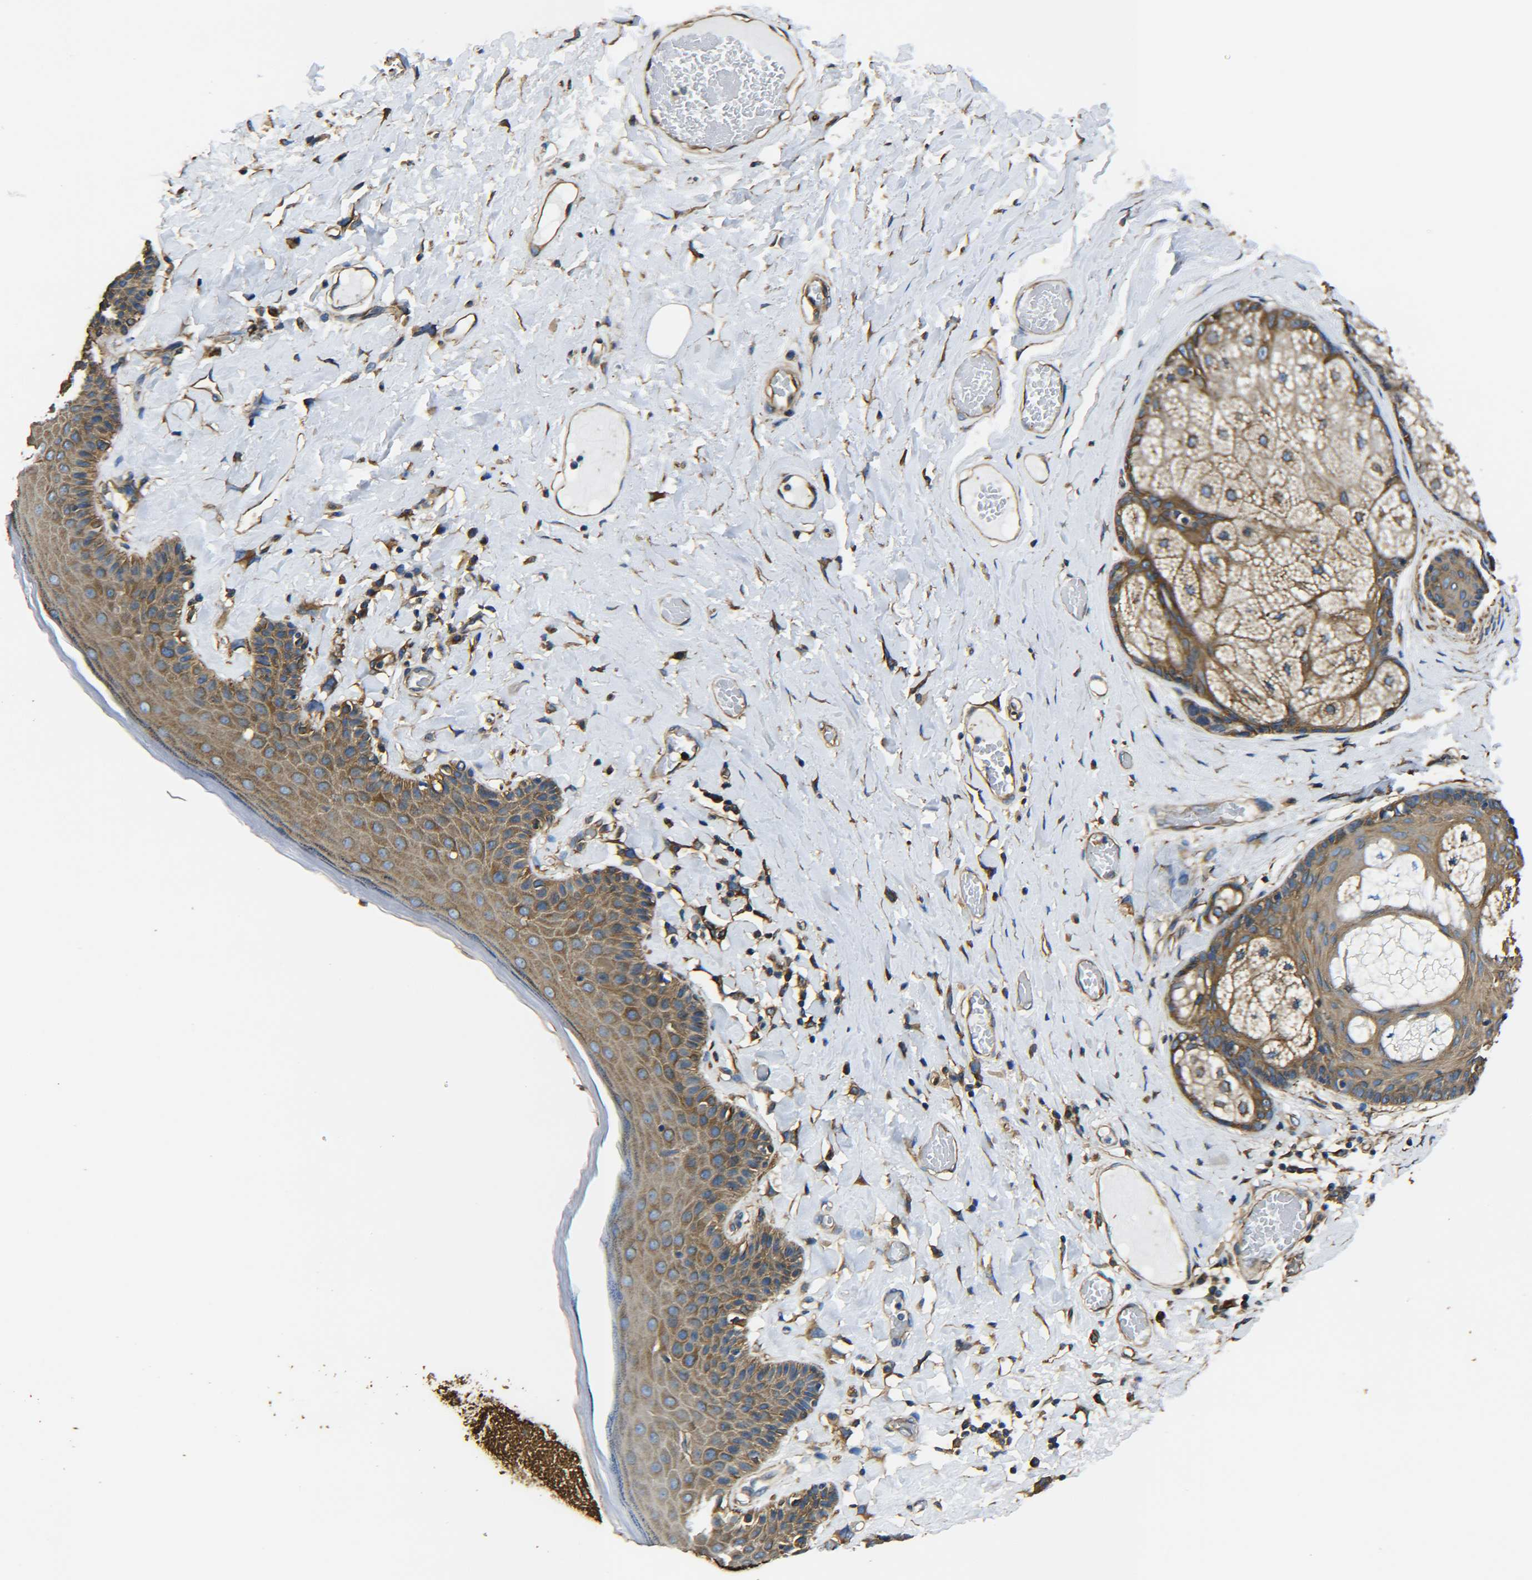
{"staining": {"intensity": "moderate", "quantity": ">75%", "location": "cytoplasmic/membranous"}, "tissue": "skin", "cell_type": "Epidermal cells", "image_type": "normal", "snomed": [{"axis": "morphology", "description": "Normal tissue, NOS"}, {"axis": "topography", "description": "Anal"}], "caption": "Immunohistochemistry (IHC) of normal skin displays medium levels of moderate cytoplasmic/membranous staining in about >75% of epidermal cells. Using DAB (3,3'-diaminobenzidine) (brown) and hematoxylin (blue) stains, captured at high magnification using brightfield microscopy.", "gene": "TUBB", "patient": {"sex": "male", "age": 69}}